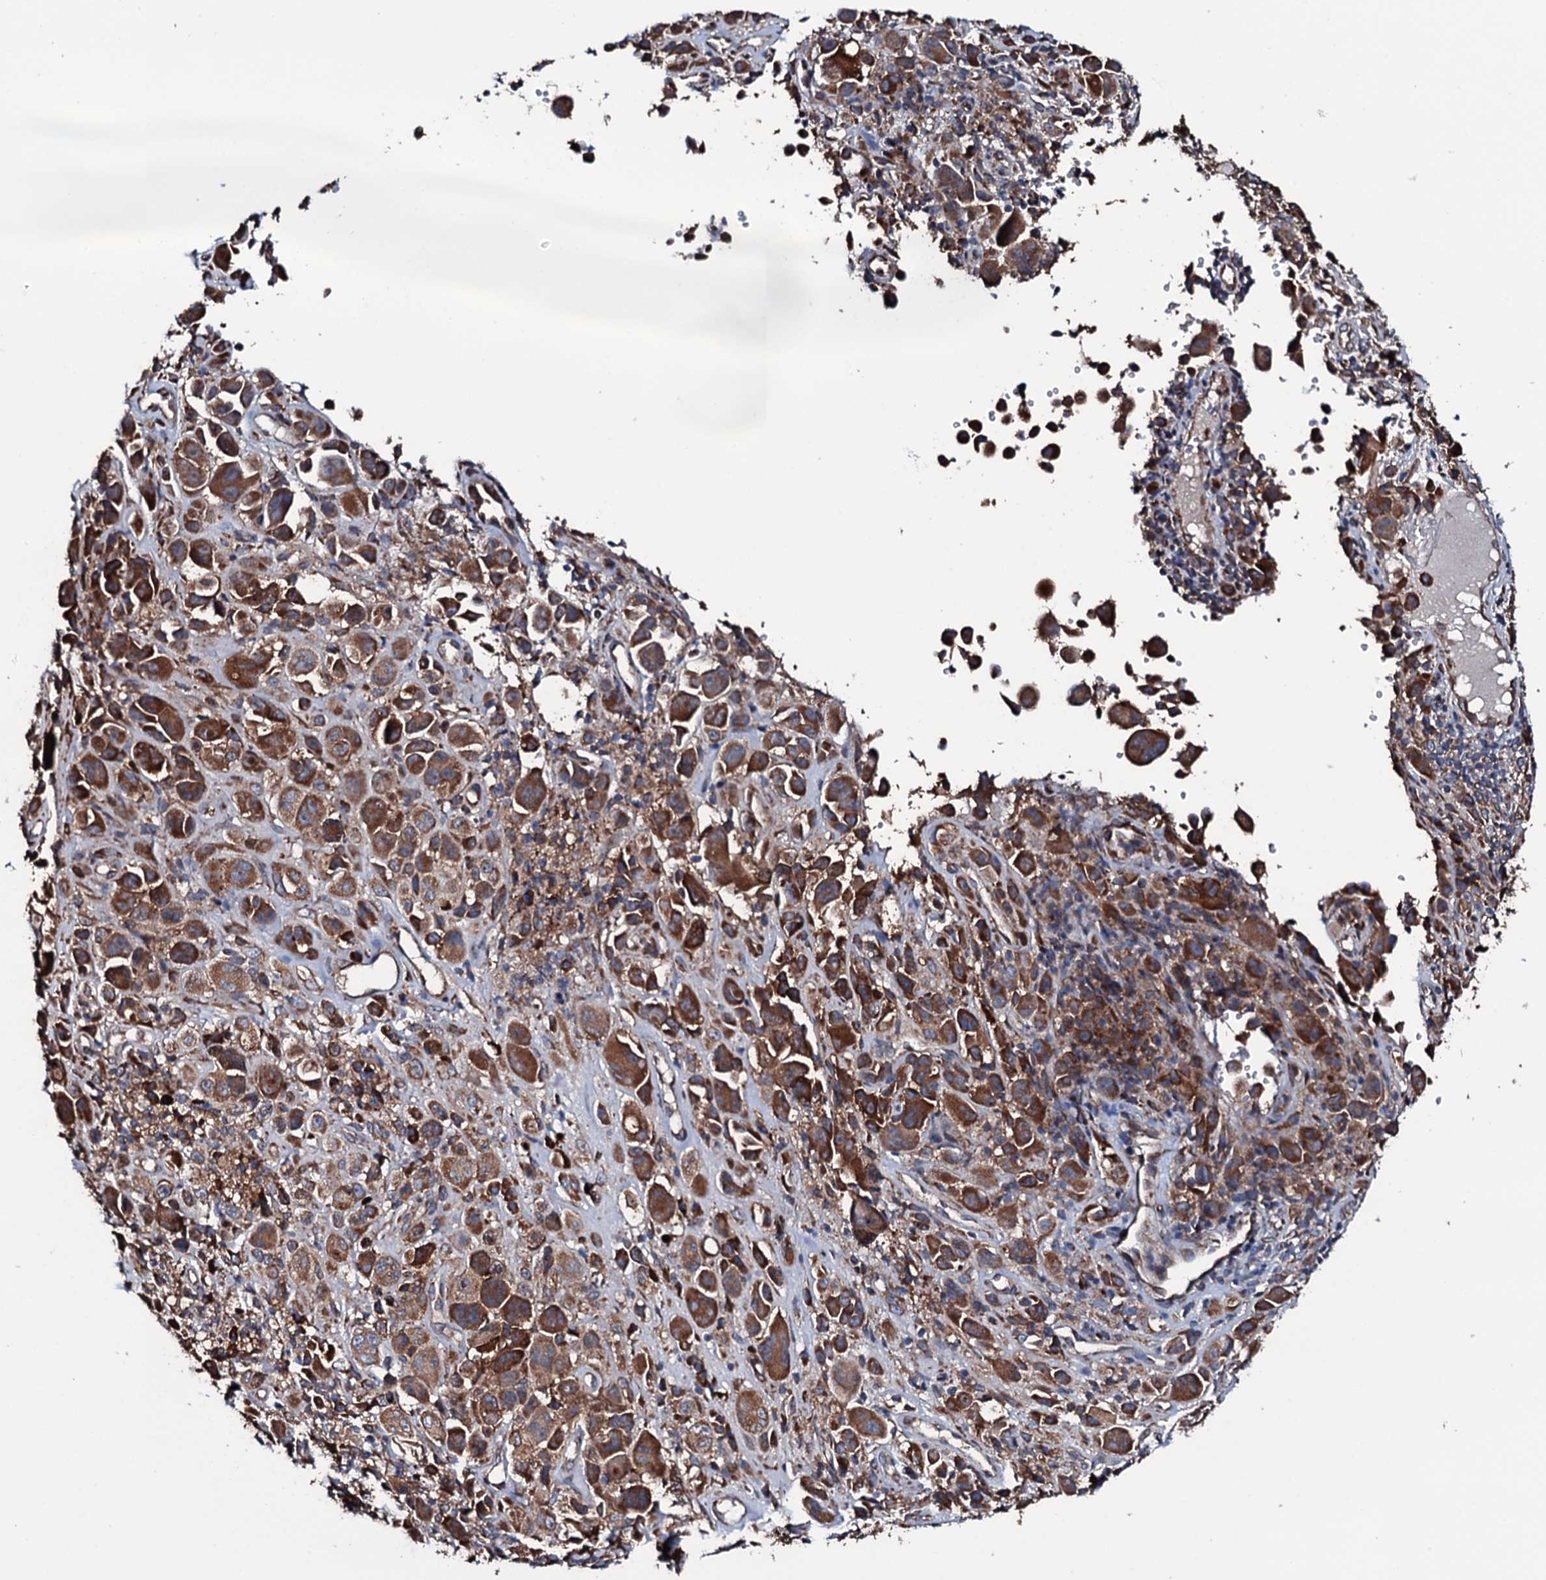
{"staining": {"intensity": "strong", "quantity": ">75%", "location": "cytoplasmic/membranous"}, "tissue": "melanoma", "cell_type": "Tumor cells", "image_type": "cancer", "snomed": [{"axis": "morphology", "description": "Malignant melanoma, NOS"}, {"axis": "topography", "description": "Skin of trunk"}], "caption": "A high amount of strong cytoplasmic/membranous staining is identified in about >75% of tumor cells in melanoma tissue. (Brightfield microscopy of DAB IHC at high magnification).", "gene": "RAB12", "patient": {"sex": "male", "age": 71}}